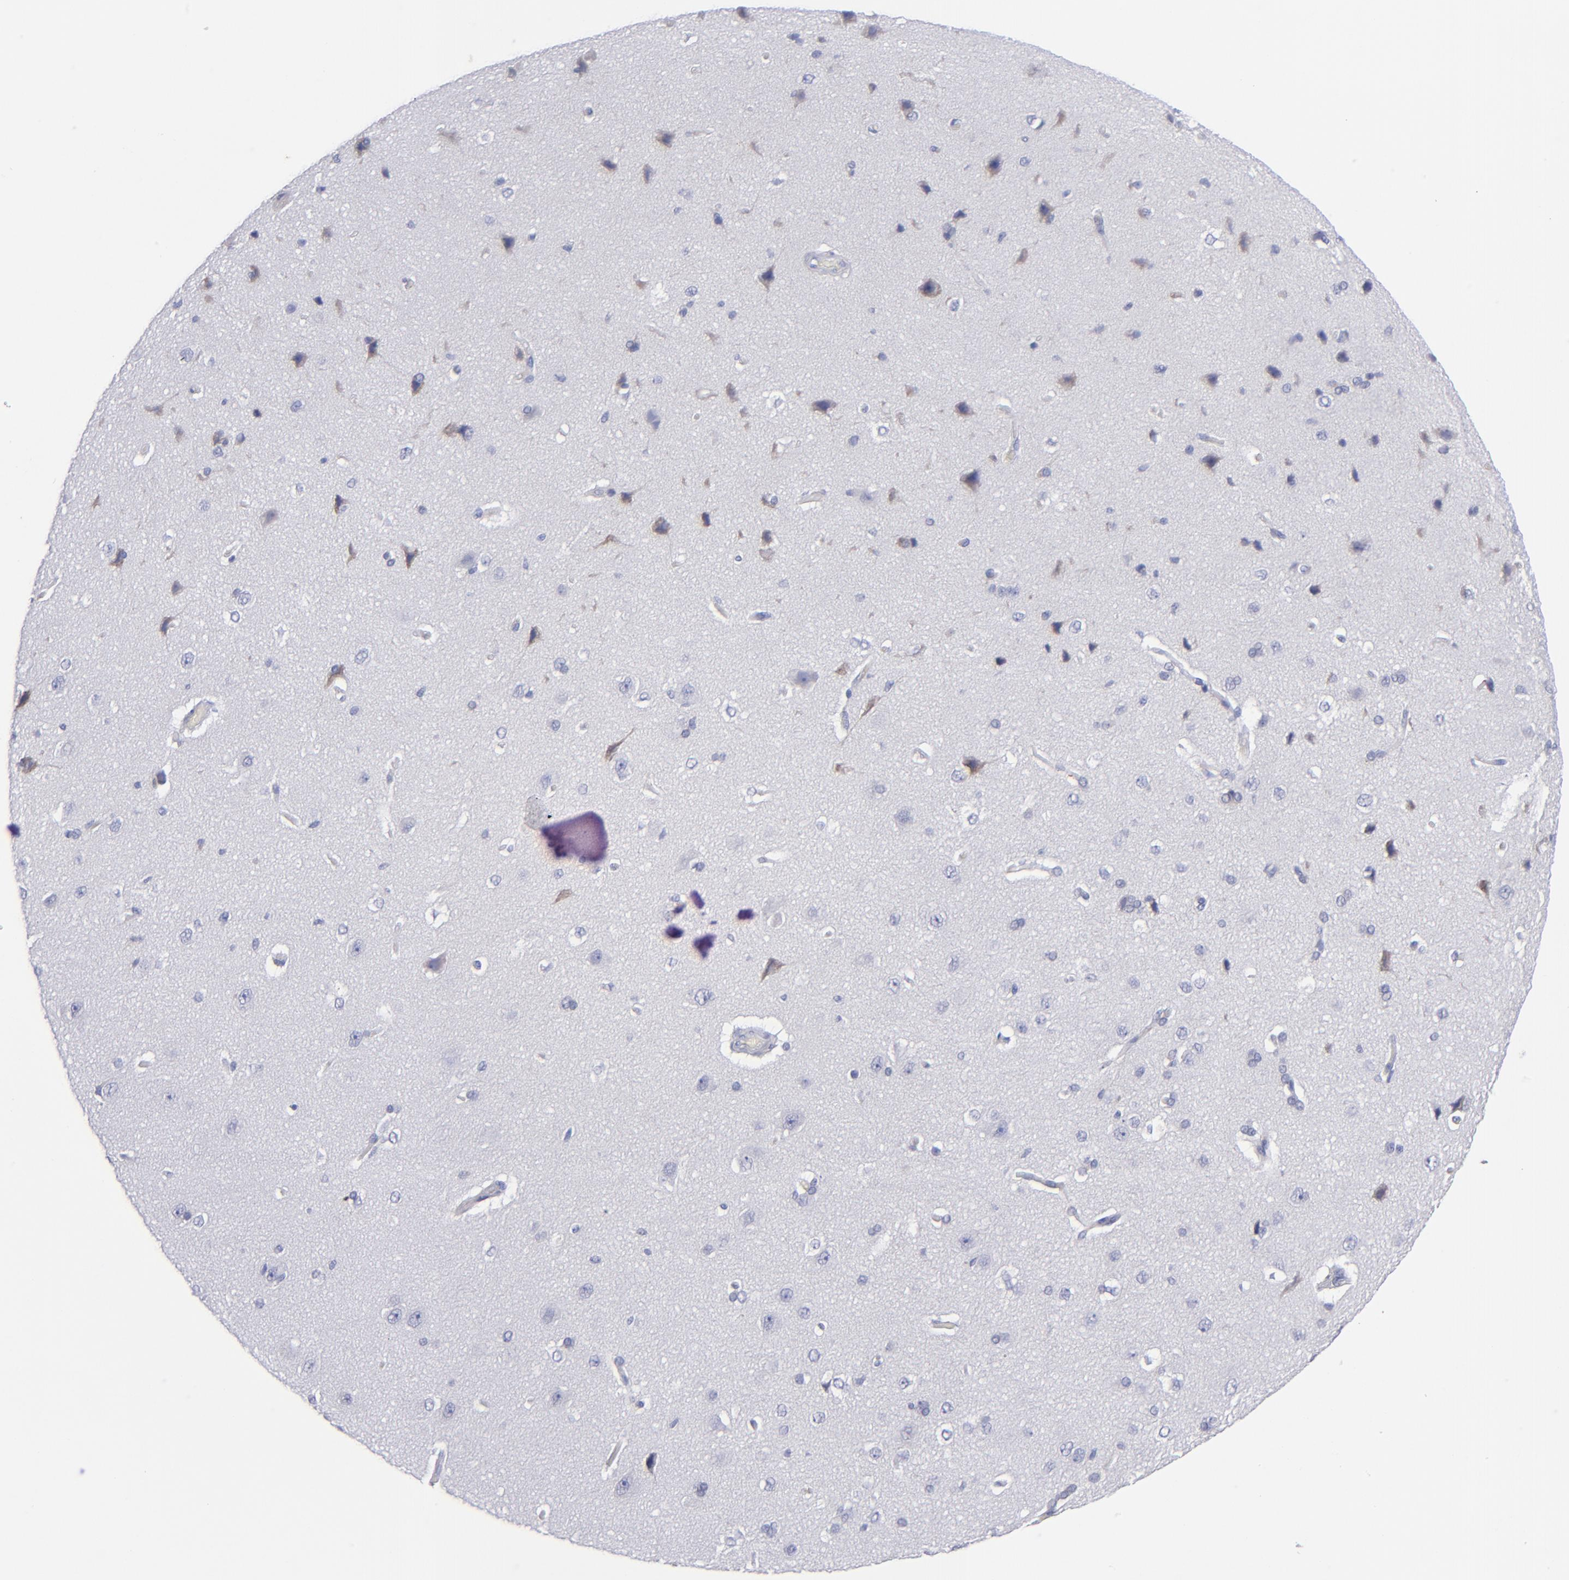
{"staining": {"intensity": "negative", "quantity": "none", "location": "none"}, "tissue": "cerebral cortex", "cell_type": "Endothelial cells", "image_type": "normal", "snomed": [{"axis": "morphology", "description": "Normal tissue, NOS"}, {"axis": "topography", "description": "Cerebral cortex"}], "caption": "Immunohistochemistry of normal human cerebral cortex reveals no staining in endothelial cells.", "gene": "MFGE8", "patient": {"sex": "female", "age": 45}}